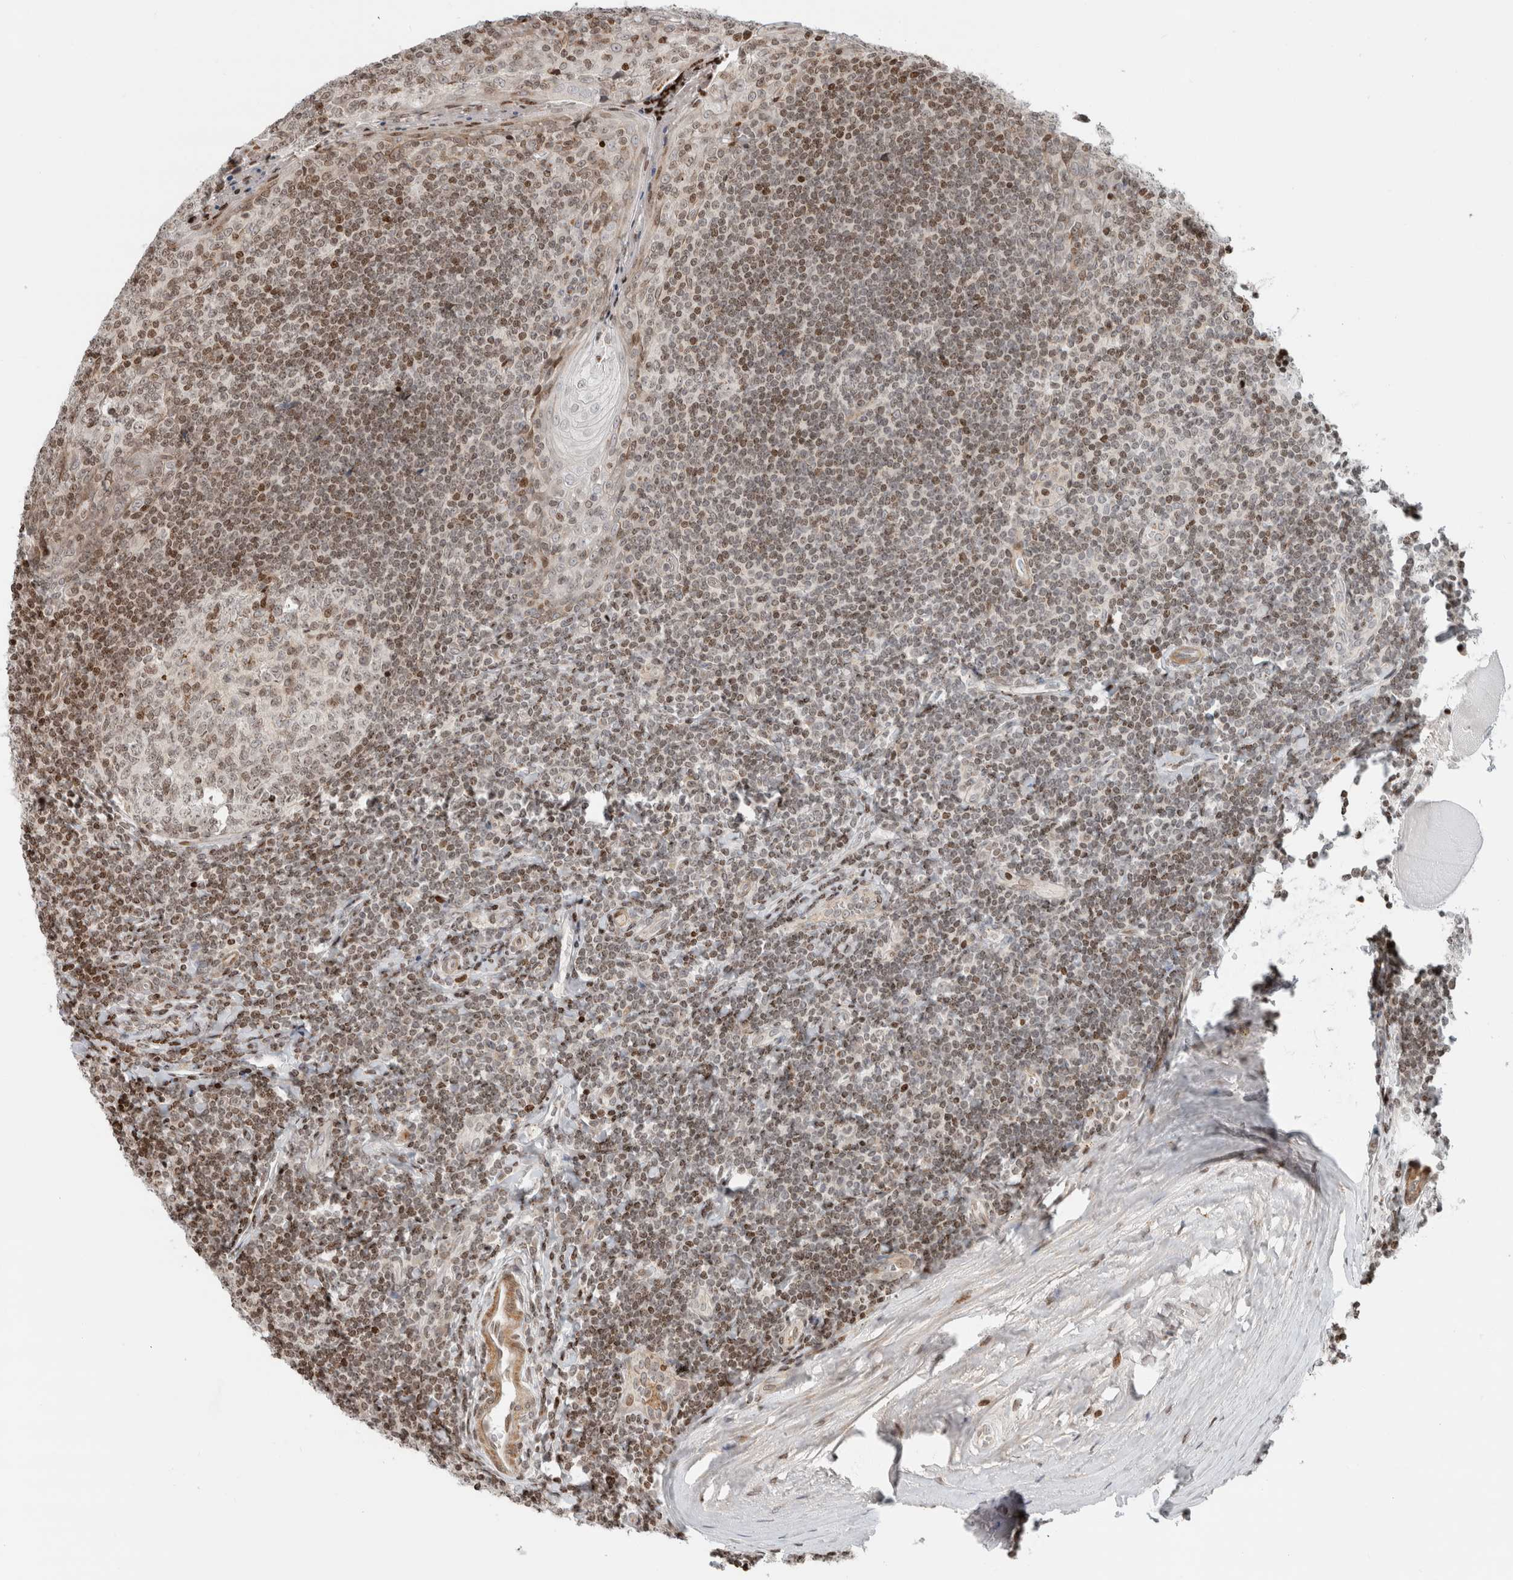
{"staining": {"intensity": "moderate", "quantity": "<25%", "location": "nuclear"}, "tissue": "tonsil", "cell_type": "Germinal center cells", "image_type": "normal", "snomed": [{"axis": "morphology", "description": "Normal tissue, NOS"}, {"axis": "topography", "description": "Tonsil"}], "caption": "The immunohistochemical stain labels moderate nuclear expression in germinal center cells of normal tonsil.", "gene": "GINS4", "patient": {"sex": "male", "age": 27}}